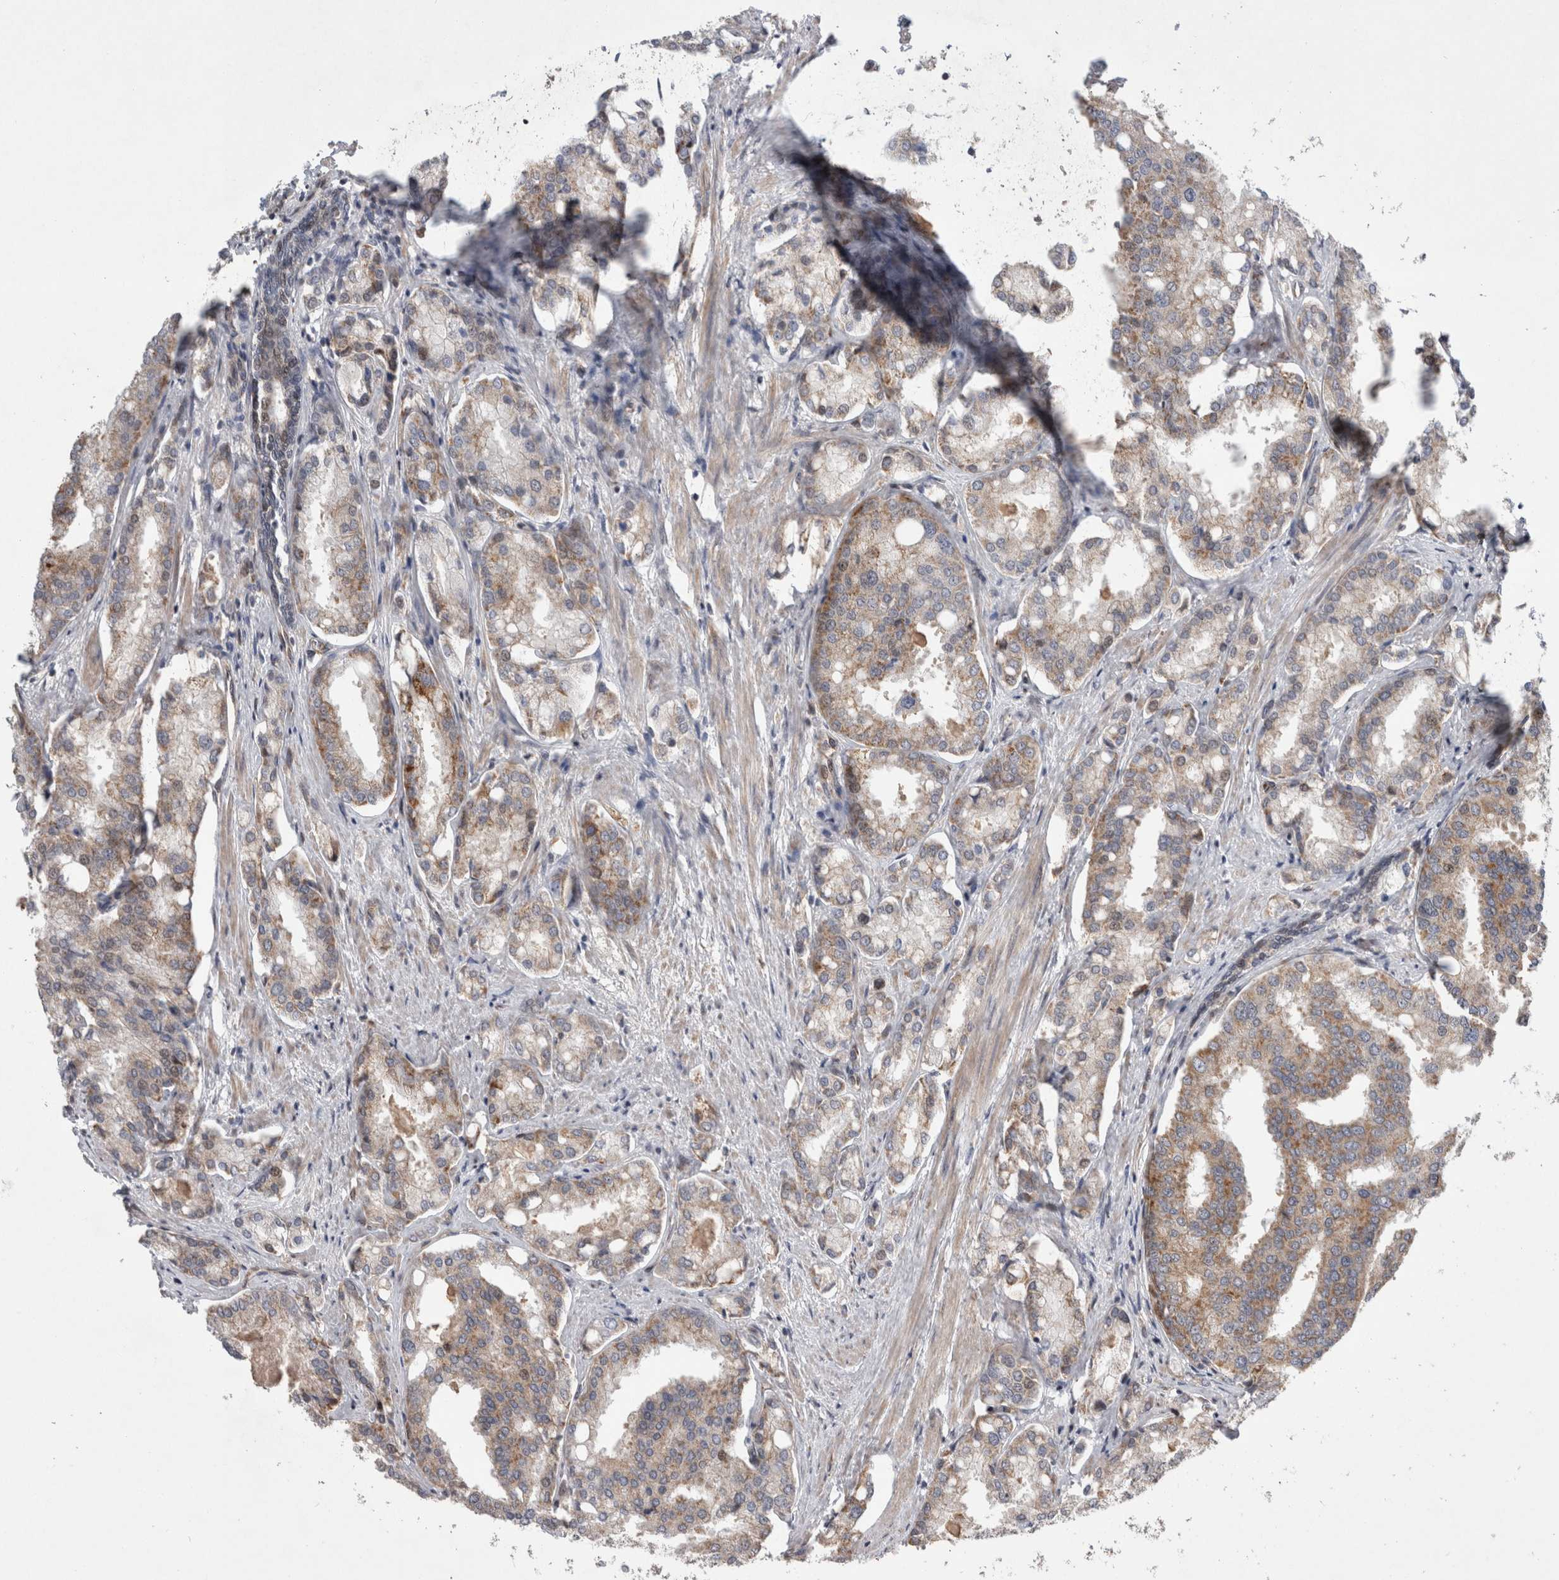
{"staining": {"intensity": "moderate", "quantity": ">75%", "location": "cytoplasmic/membranous"}, "tissue": "prostate cancer", "cell_type": "Tumor cells", "image_type": "cancer", "snomed": [{"axis": "morphology", "description": "Adenocarcinoma, High grade"}, {"axis": "topography", "description": "Prostate"}], "caption": "IHC (DAB (3,3'-diaminobenzidine)) staining of prostate adenocarcinoma (high-grade) demonstrates moderate cytoplasmic/membranous protein staining in approximately >75% of tumor cells.", "gene": "MRPL37", "patient": {"sex": "male", "age": 50}}